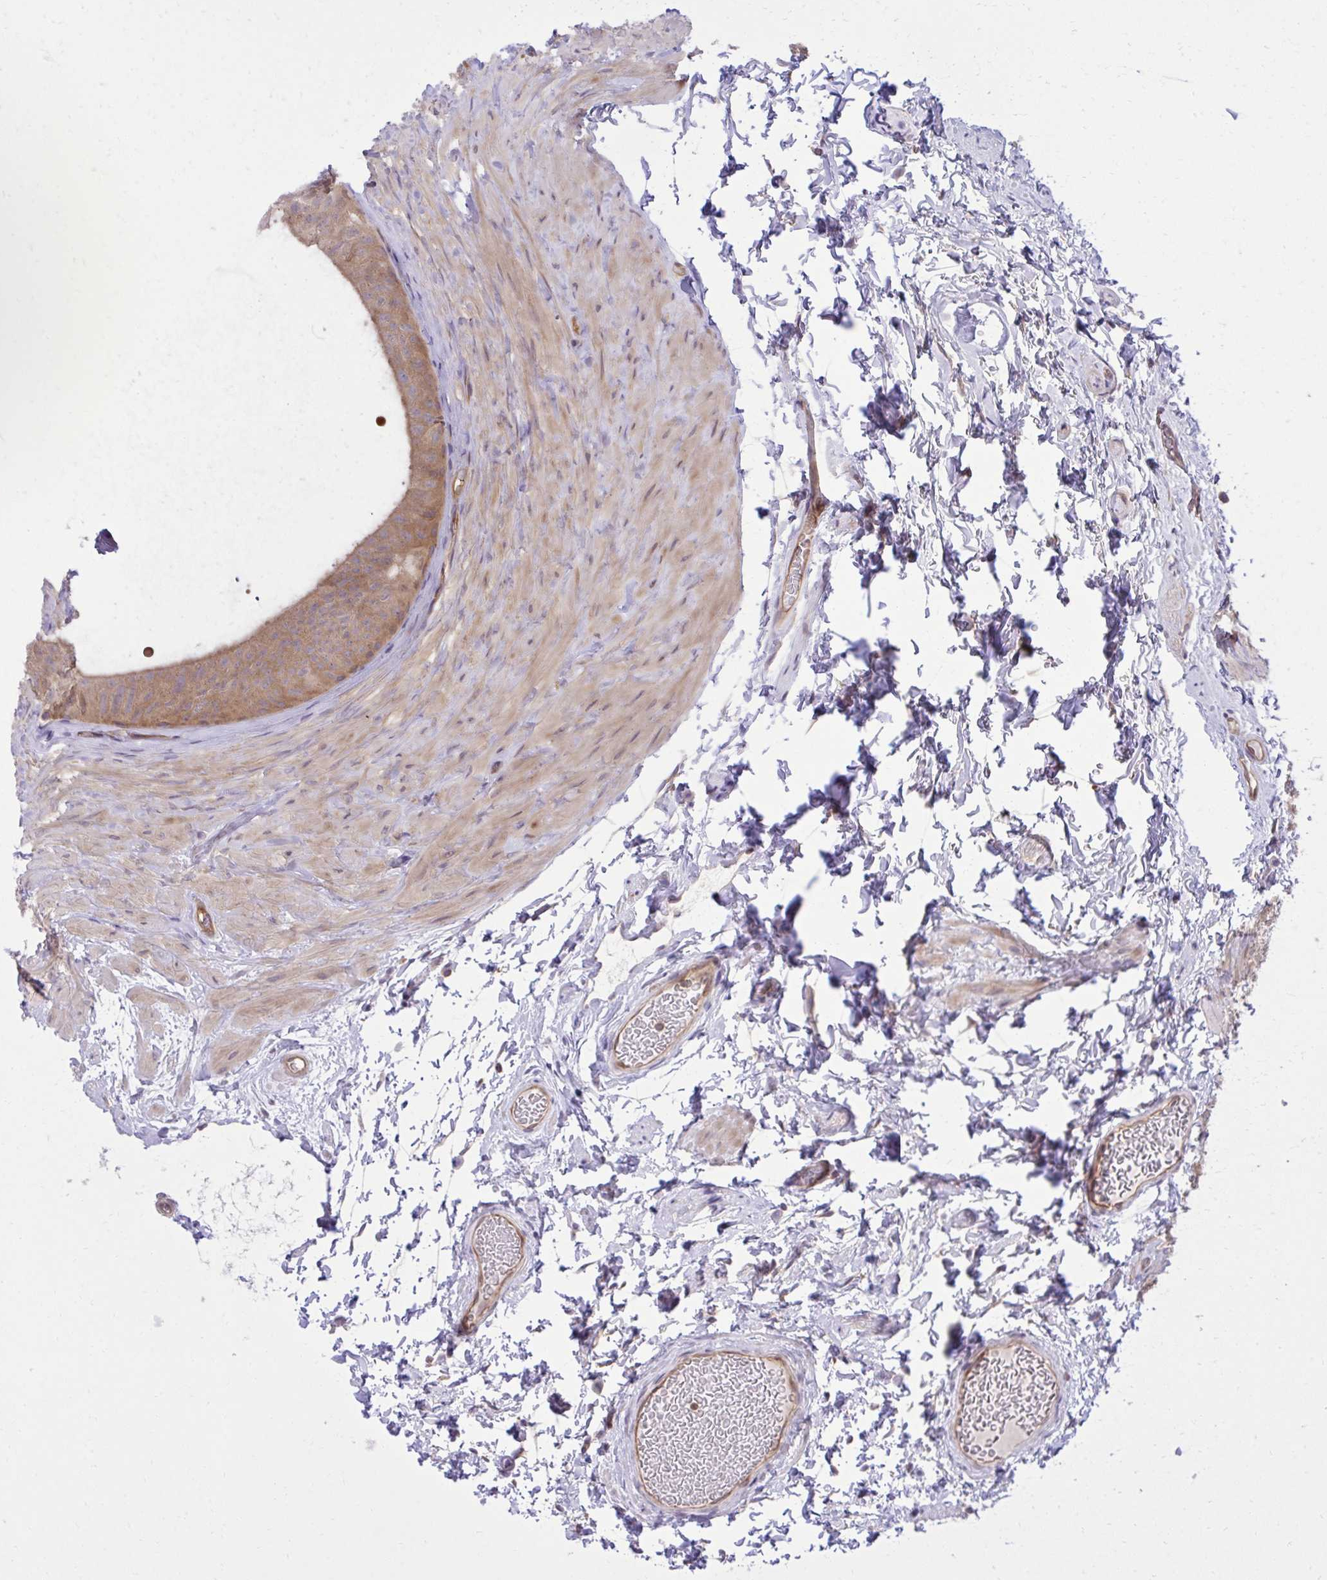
{"staining": {"intensity": "strong", "quantity": ">75%", "location": "cytoplasmic/membranous"}, "tissue": "epididymis", "cell_type": "Glandular cells", "image_type": "normal", "snomed": [{"axis": "morphology", "description": "Normal tissue, NOS"}, {"axis": "topography", "description": "Epididymis, spermatic cord, NOS"}, {"axis": "topography", "description": "Epididymis"}], "caption": "Epididymis stained with a brown dye displays strong cytoplasmic/membranous positive expression in approximately >75% of glandular cells.", "gene": "PPP5C", "patient": {"sex": "male", "age": 31}}